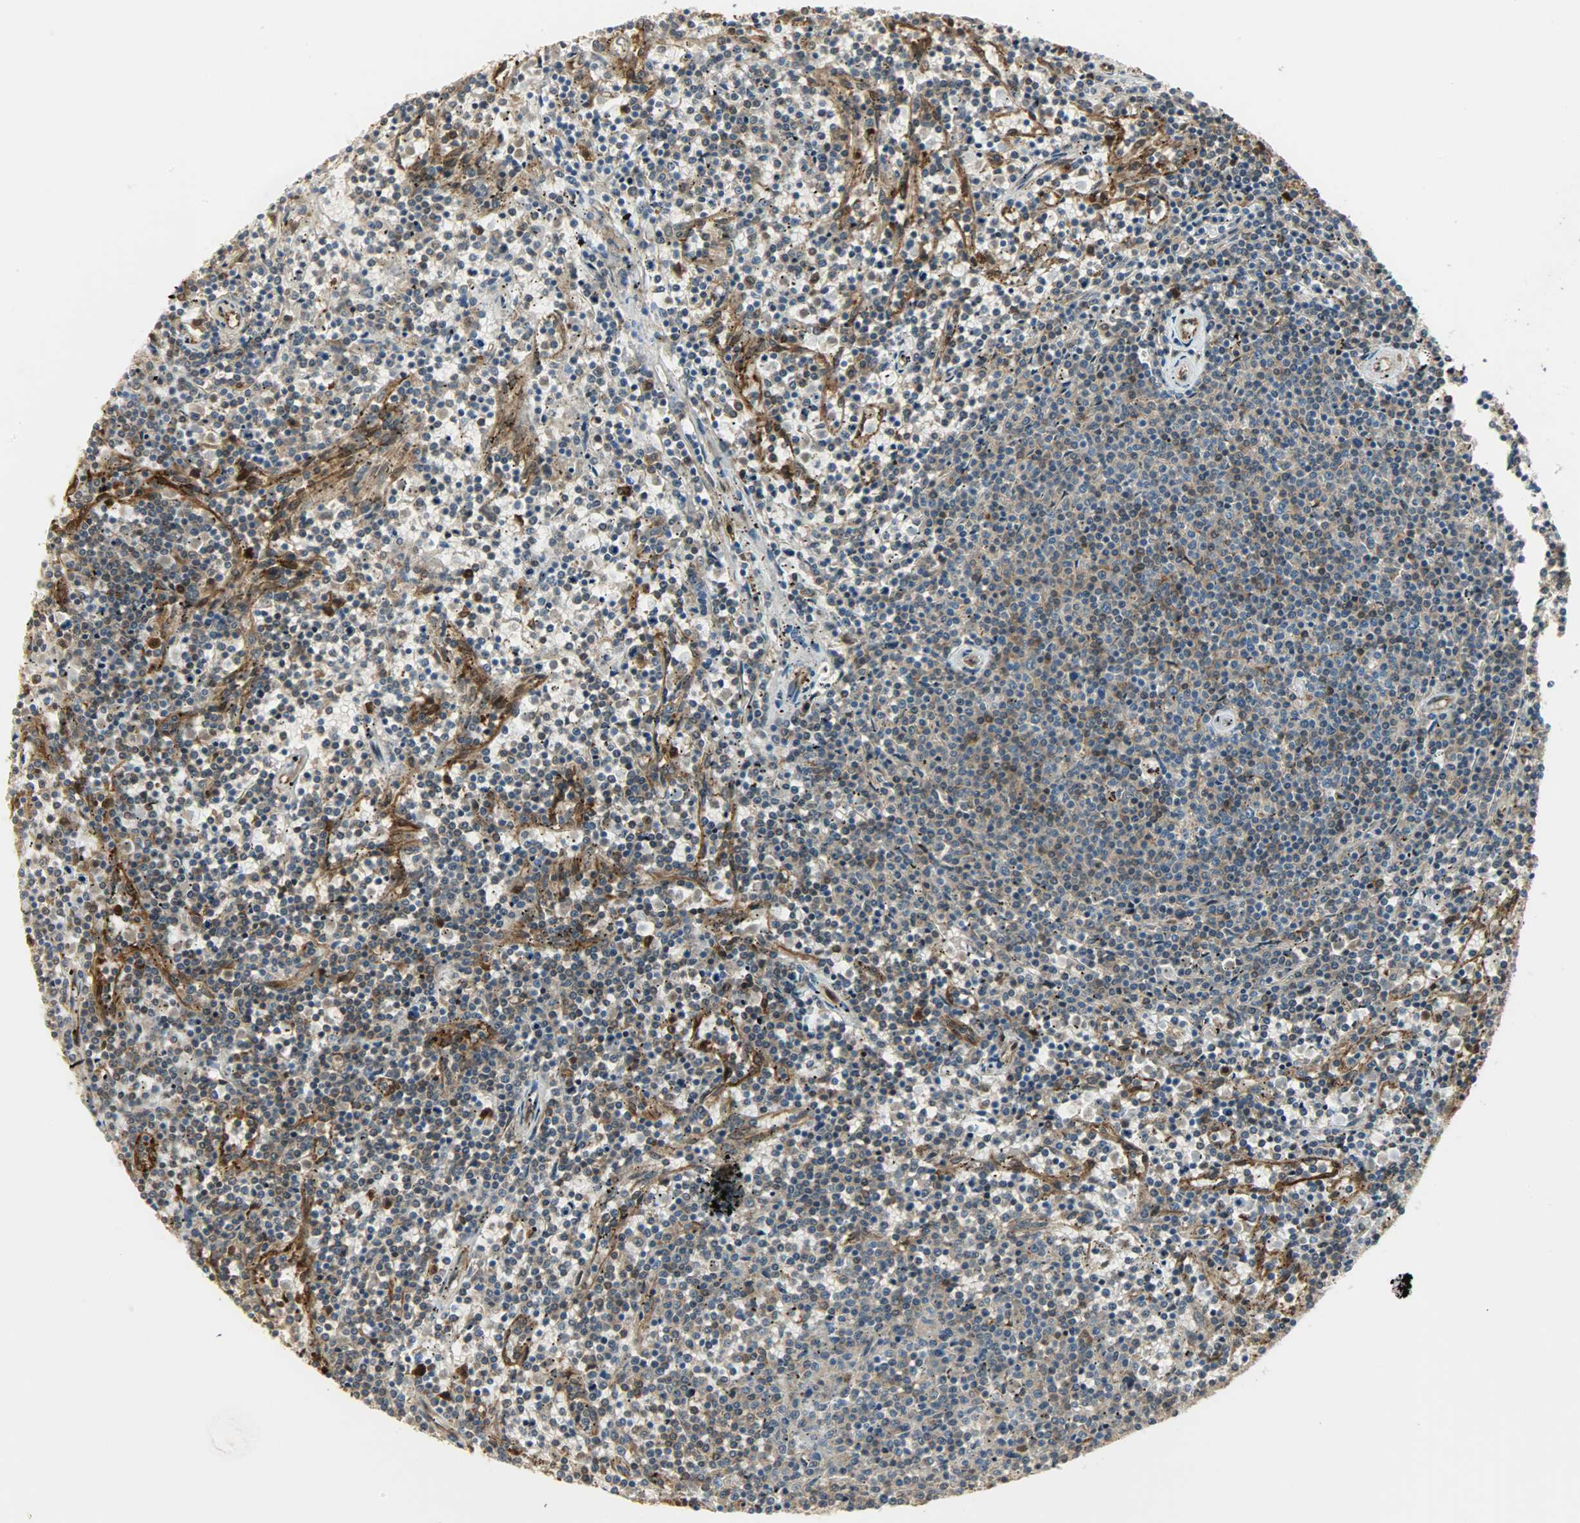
{"staining": {"intensity": "moderate", "quantity": ">75%", "location": "cytoplasmic/membranous"}, "tissue": "lymphoma", "cell_type": "Tumor cells", "image_type": "cancer", "snomed": [{"axis": "morphology", "description": "Malignant lymphoma, non-Hodgkin's type, Low grade"}, {"axis": "topography", "description": "Spleen"}], "caption": "Human malignant lymphoma, non-Hodgkin's type (low-grade) stained with a protein marker reveals moderate staining in tumor cells.", "gene": "WARS1", "patient": {"sex": "female", "age": 50}}